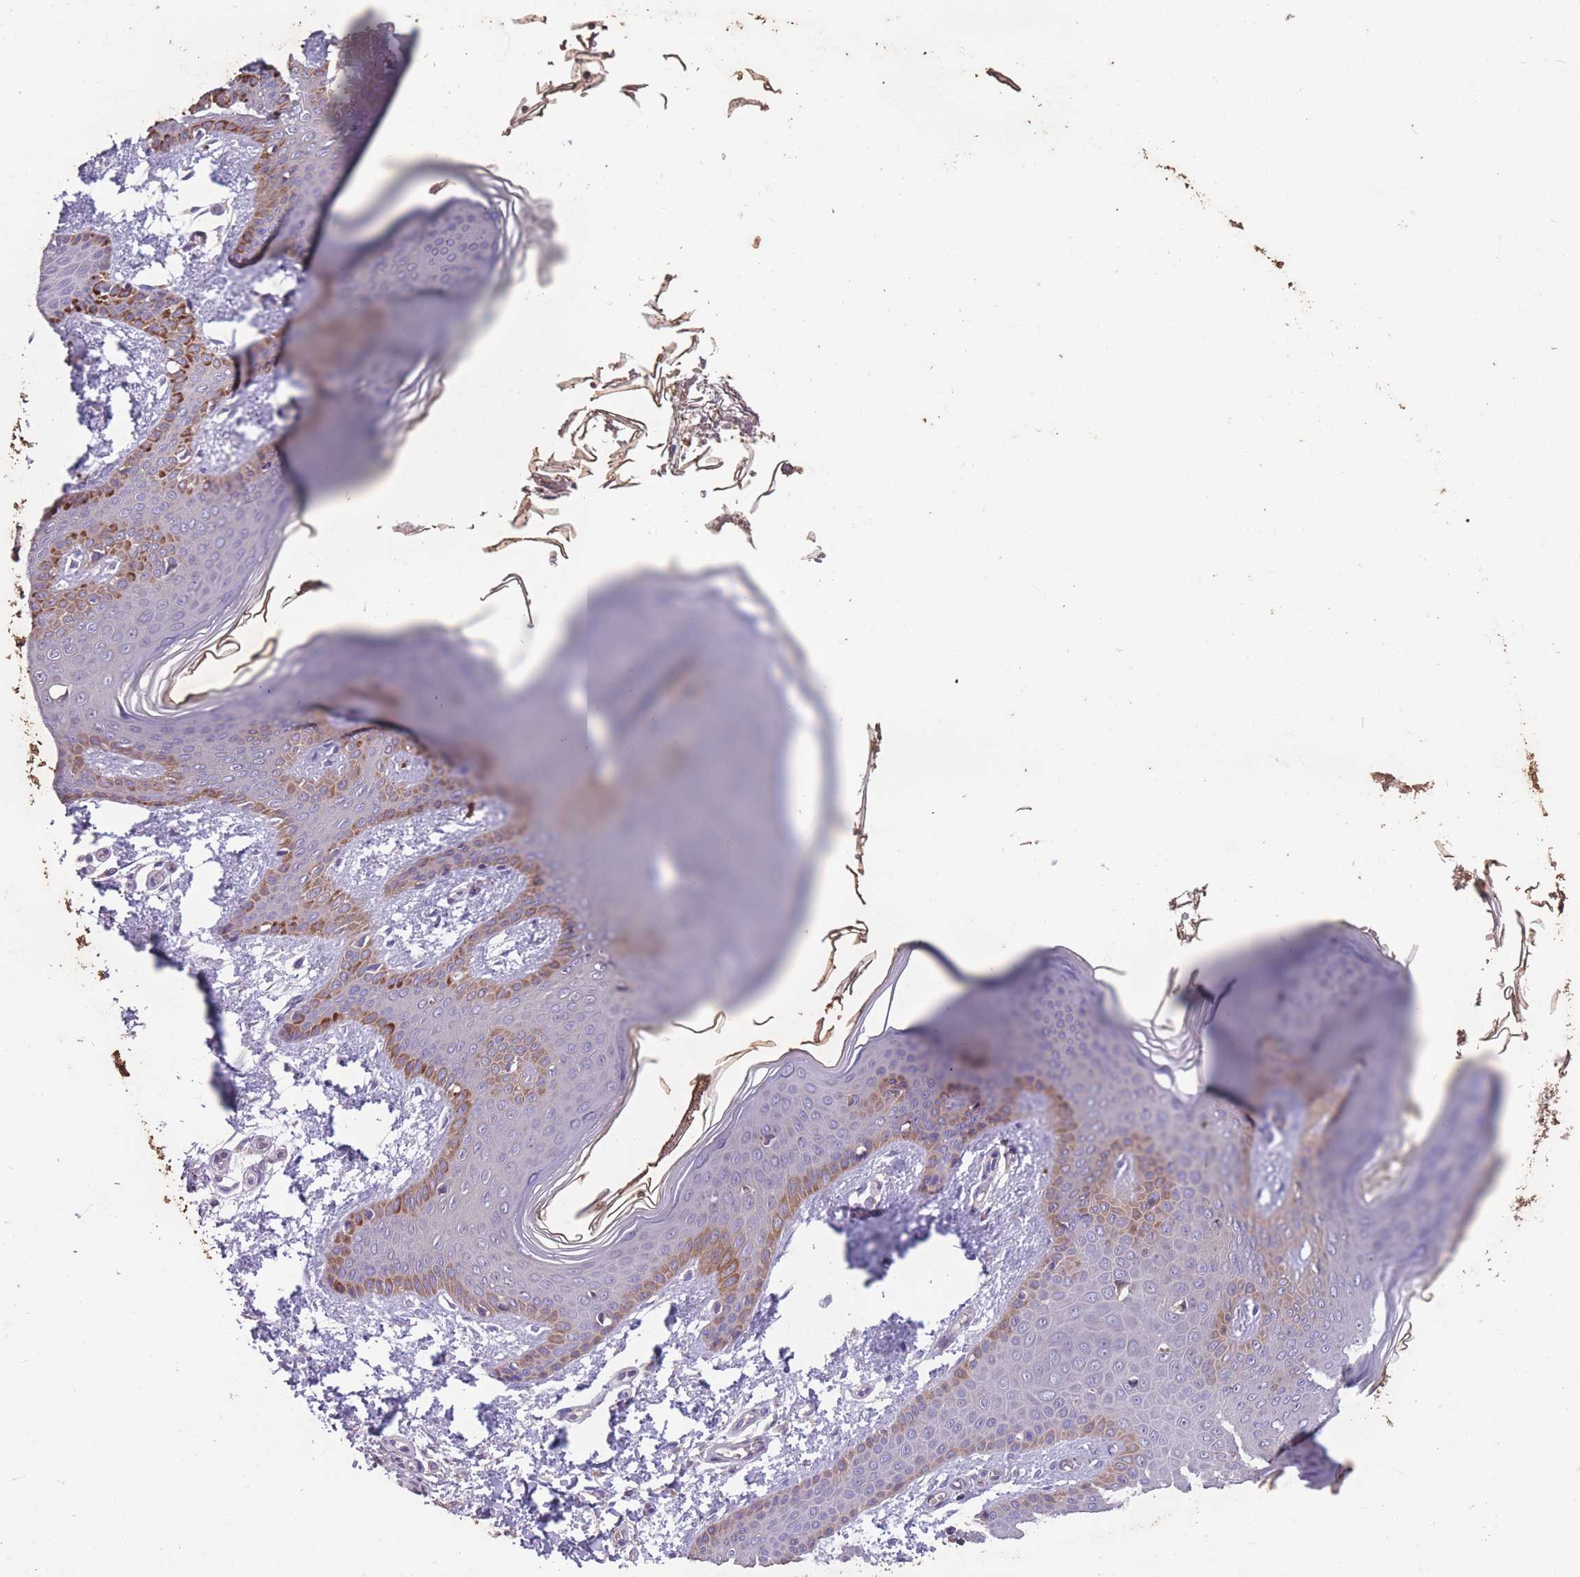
{"staining": {"intensity": "negative", "quantity": "none", "location": "none"}, "tissue": "skin", "cell_type": "Fibroblasts", "image_type": "normal", "snomed": [{"axis": "morphology", "description": "Normal tissue, NOS"}, {"axis": "topography", "description": "Skin"}], "caption": "Fibroblasts show no significant protein expression in normal skin.", "gene": "STIM2", "patient": {"sex": "male", "age": 36}}